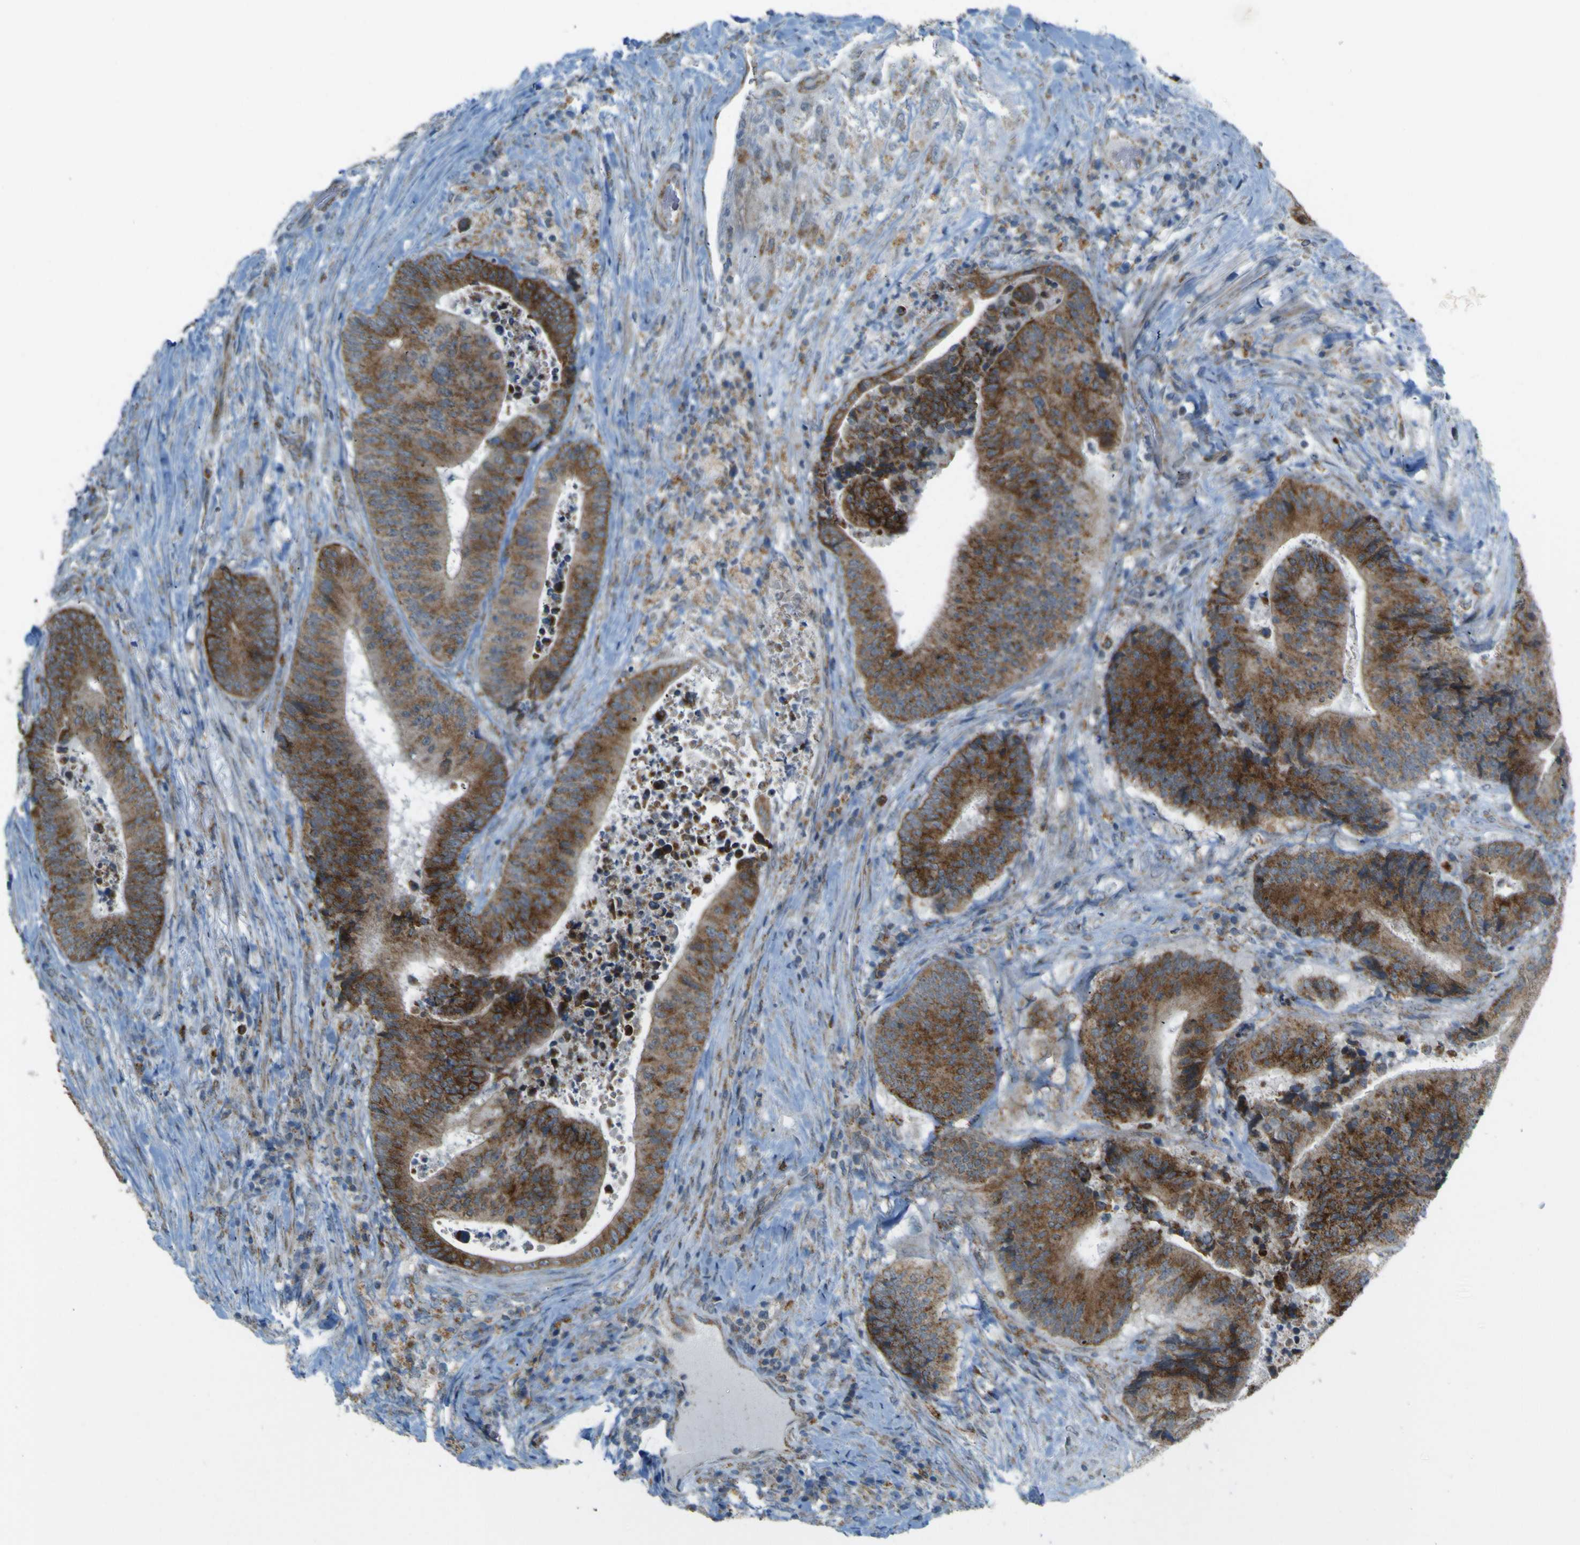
{"staining": {"intensity": "strong", "quantity": ">75%", "location": "cytoplasmic/membranous"}, "tissue": "colorectal cancer", "cell_type": "Tumor cells", "image_type": "cancer", "snomed": [{"axis": "morphology", "description": "Adenocarcinoma, NOS"}, {"axis": "topography", "description": "Rectum"}], "caption": "A high-resolution histopathology image shows immunohistochemistry (IHC) staining of colorectal adenocarcinoma, which reveals strong cytoplasmic/membranous expression in approximately >75% of tumor cells.", "gene": "ACBD5", "patient": {"sex": "male", "age": 72}}